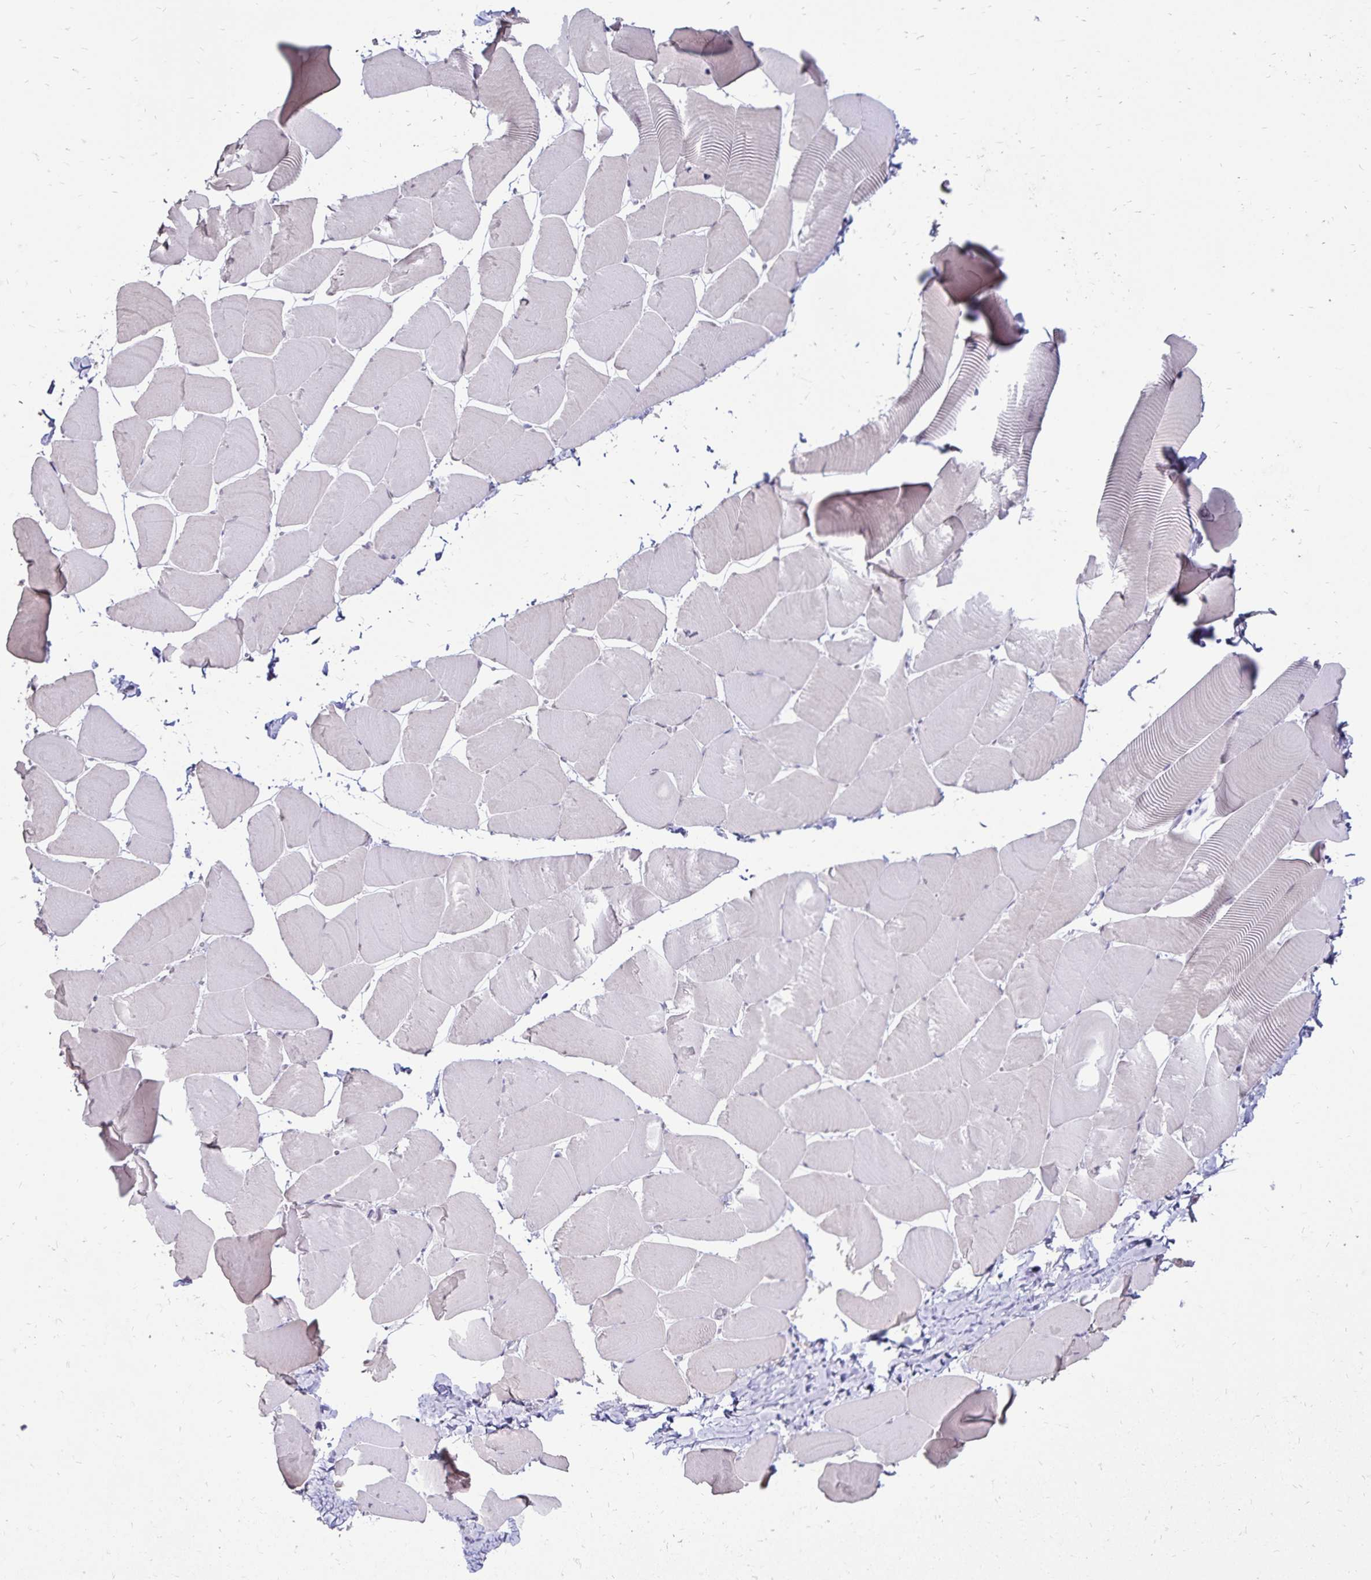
{"staining": {"intensity": "moderate", "quantity": "<25%", "location": "nuclear"}, "tissue": "skeletal muscle", "cell_type": "Myocytes", "image_type": "normal", "snomed": [{"axis": "morphology", "description": "Normal tissue, NOS"}, {"axis": "topography", "description": "Skeletal muscle"}], "caption": "The immunohistochemical stain highlights moderate nuclear staining in myocytes of unremarkable skeletal muscle. (DAB = brown stain, brightfield microscopy at high magnification).", "gene": "POLB", "patient": {"sex": "male", "age": 25}}